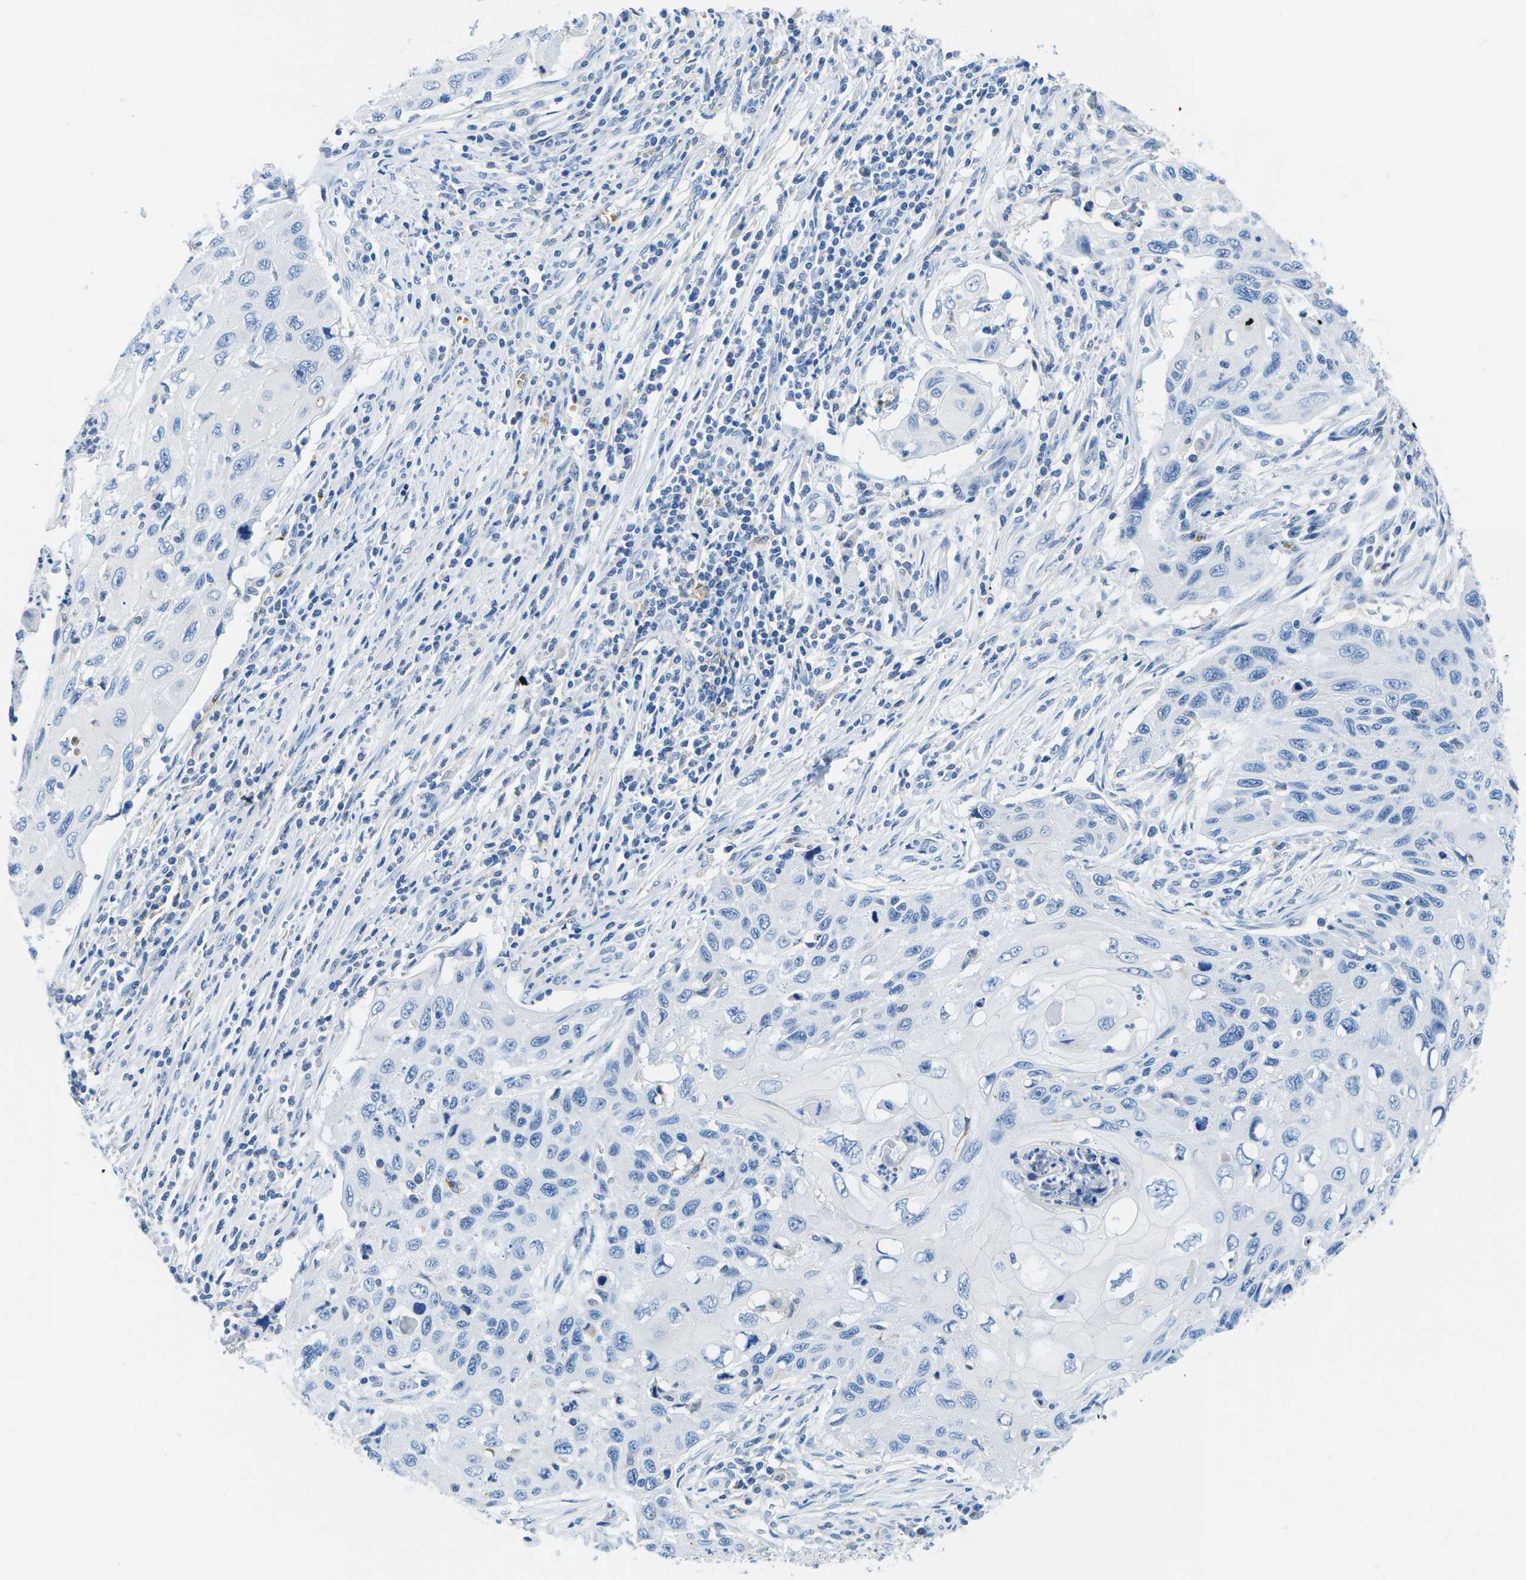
{"staining": {"intensity": "negative", "quantity": "none", "location": "none"}, "tissue": "cervical cancer", "cell_type": "Tumor cells", "image_type": "cancer", "snomed": [{"axis": "morphology", "description": "Squamous cell carcinoma, NOS"}, {"axis": "topography", "description": "Cervix"}], "caption": "Immunohistochemistry of cervical cancer shows no staining in tumor cells. (DAB IHC visualized using brightfield microscopy, high magnification).", "gene": "TM6SF1", "patient": {"sex": "female", "age": 70}}